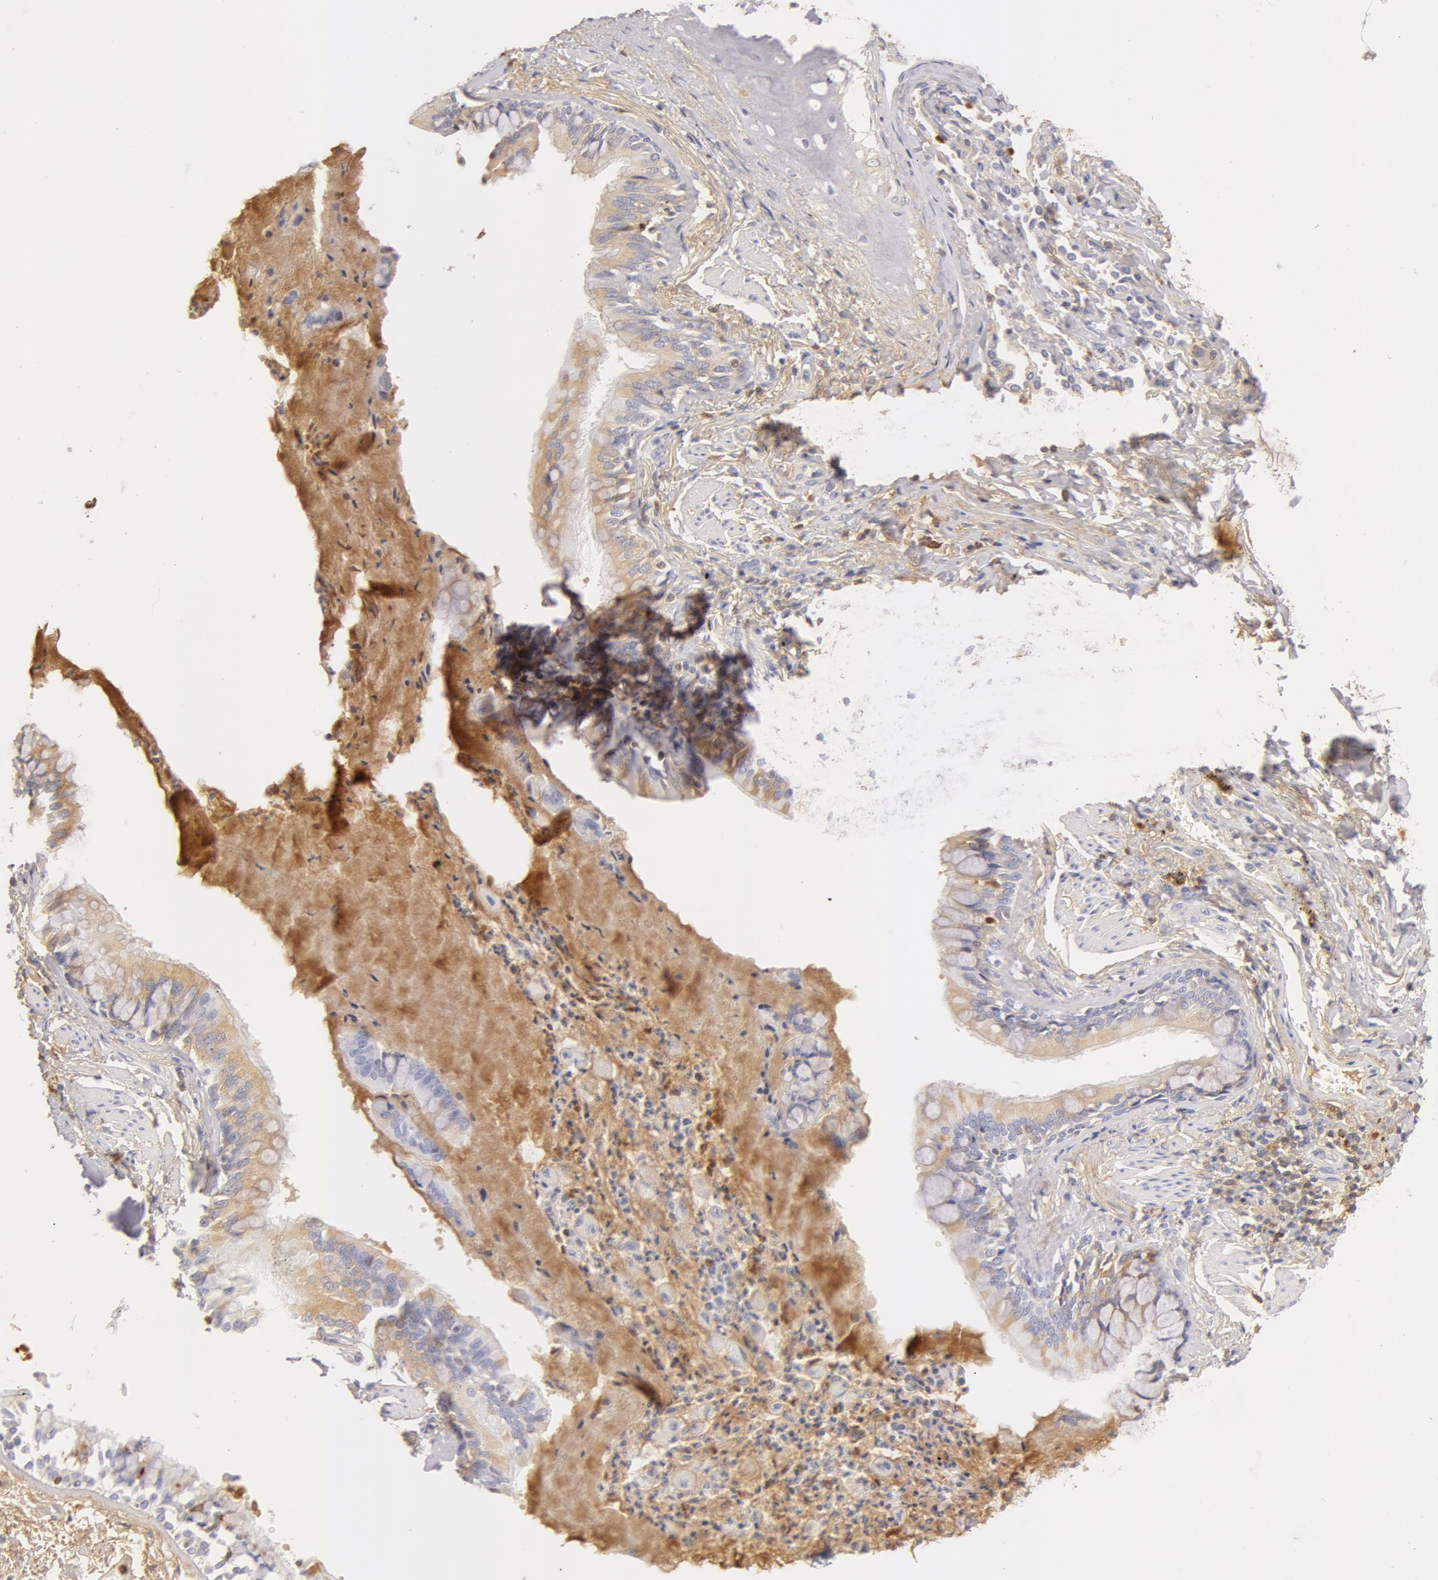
{"staining": {"intensity": "weak", "quantity": ">75%", "location": "cytoplasmic/membranous"}, "tissue": "bronchus", "cell_type": "Respiratory epithelial cells", "image_type": "normal", "snomed": [{"axis": "morphology", "description": "Normal tissue, NOS"}, {"axis": "topography", "description": "Lung"}], "caption": "This image shows immunohistochemistry staining of unremarkable human bronchus, with low weak cytoplasmic/membranous expression in approximately >75% of respiratory epithelial cells.", "gene": "GC", "patient": {"sex": "male", "age": 54}}